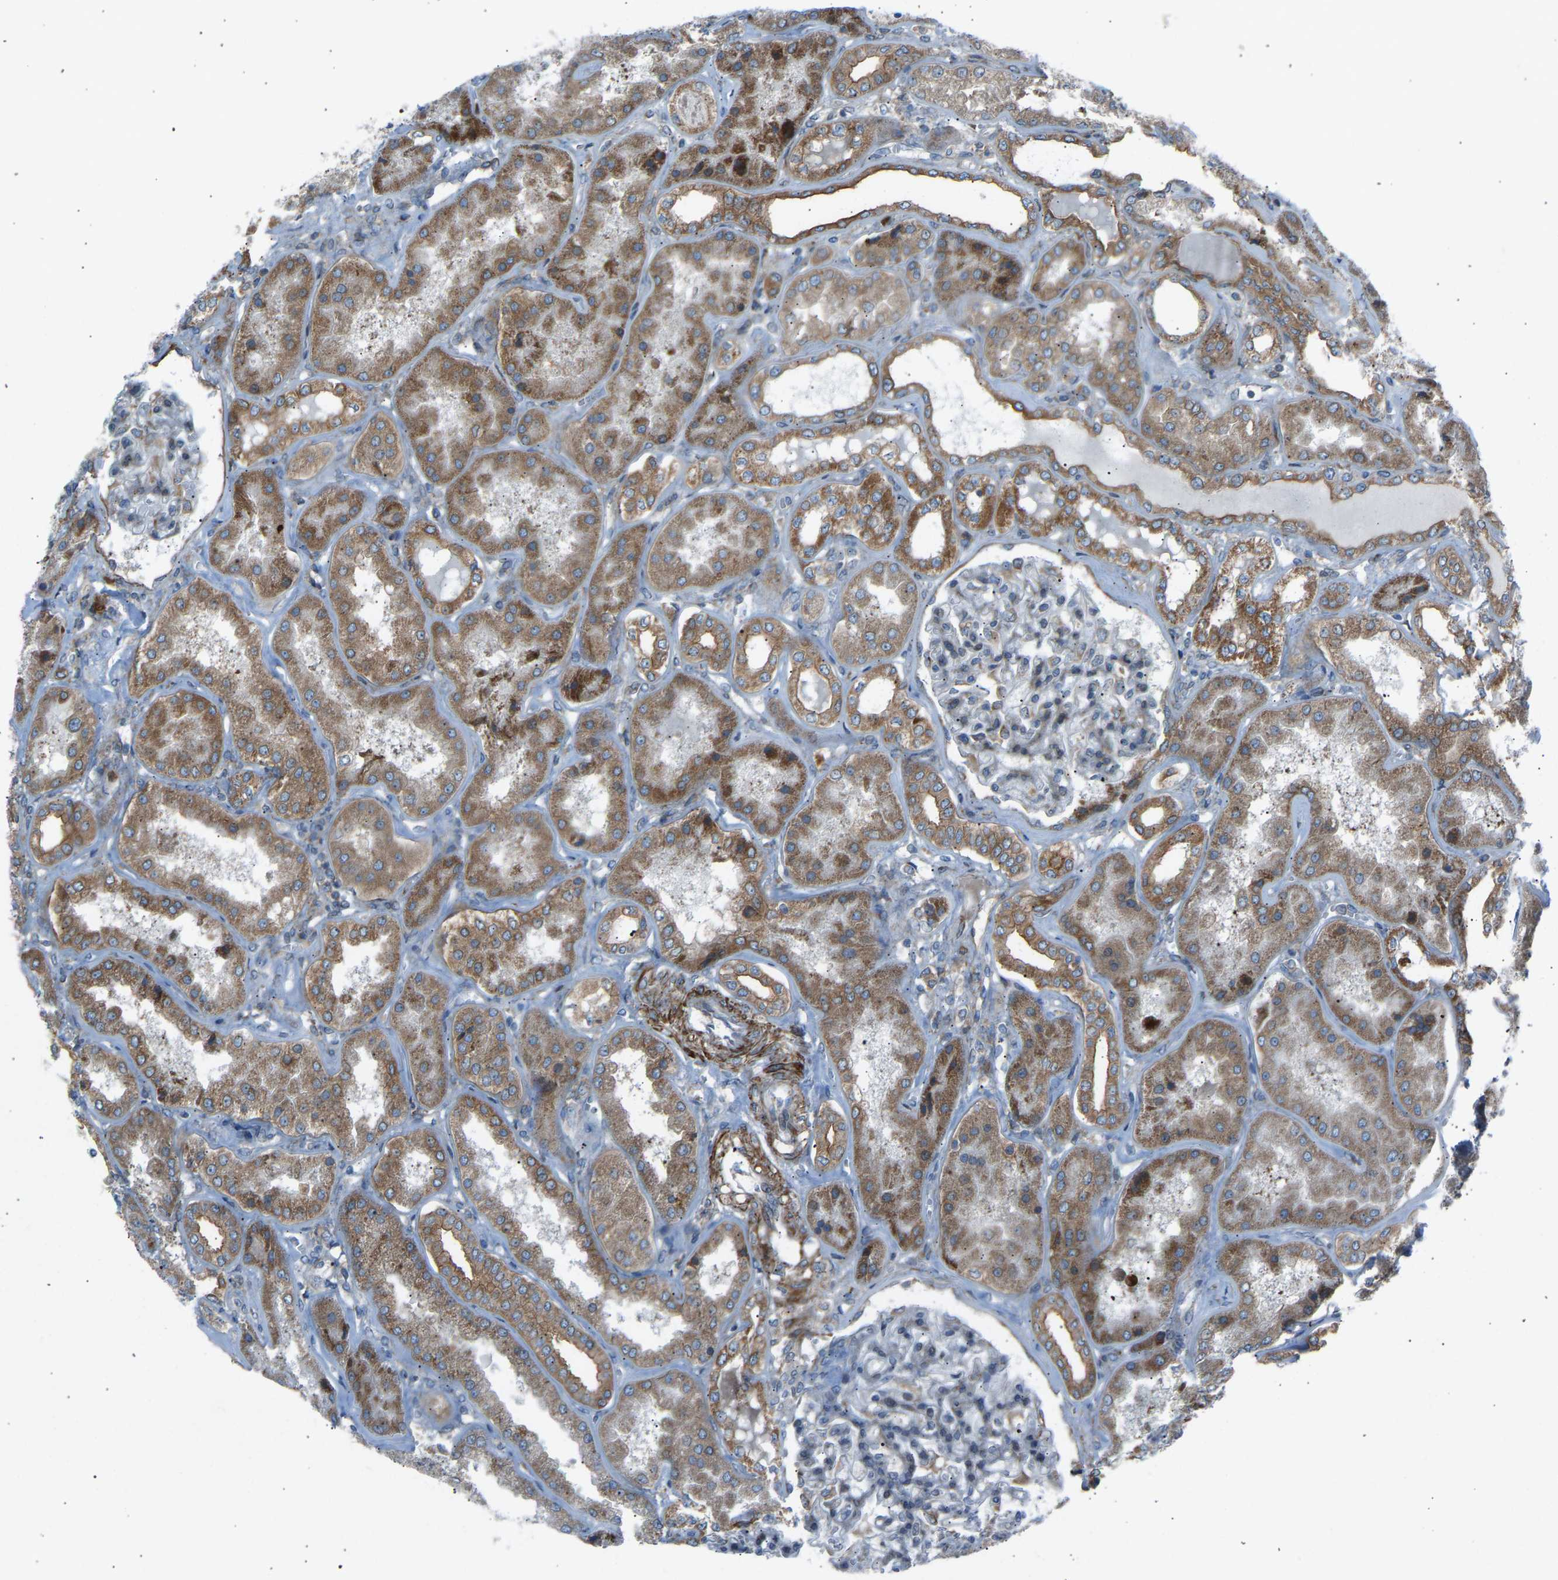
{"staining": {"intensity": "moderate", "quantity": "25%-75%", "location": "cytoplasmic/membranous"}, "tissue": "kidney", "cell_type": "Cells in glomeruli", "image_type": "normal", "snomed": [{"axis": "morphology", "description": "Normal tissue, NOS"}, {"axis": "topography", "description": "Kidney"}], "caption": "An IHC micrograph of unremarkable tissue is shown. Protein staining in brown shows moderate cytoplasmic/membranous positivity in kidney within cells in glomeruli.", "gene": "VPS41", "patient": {"sex": "female", "age": 56}}